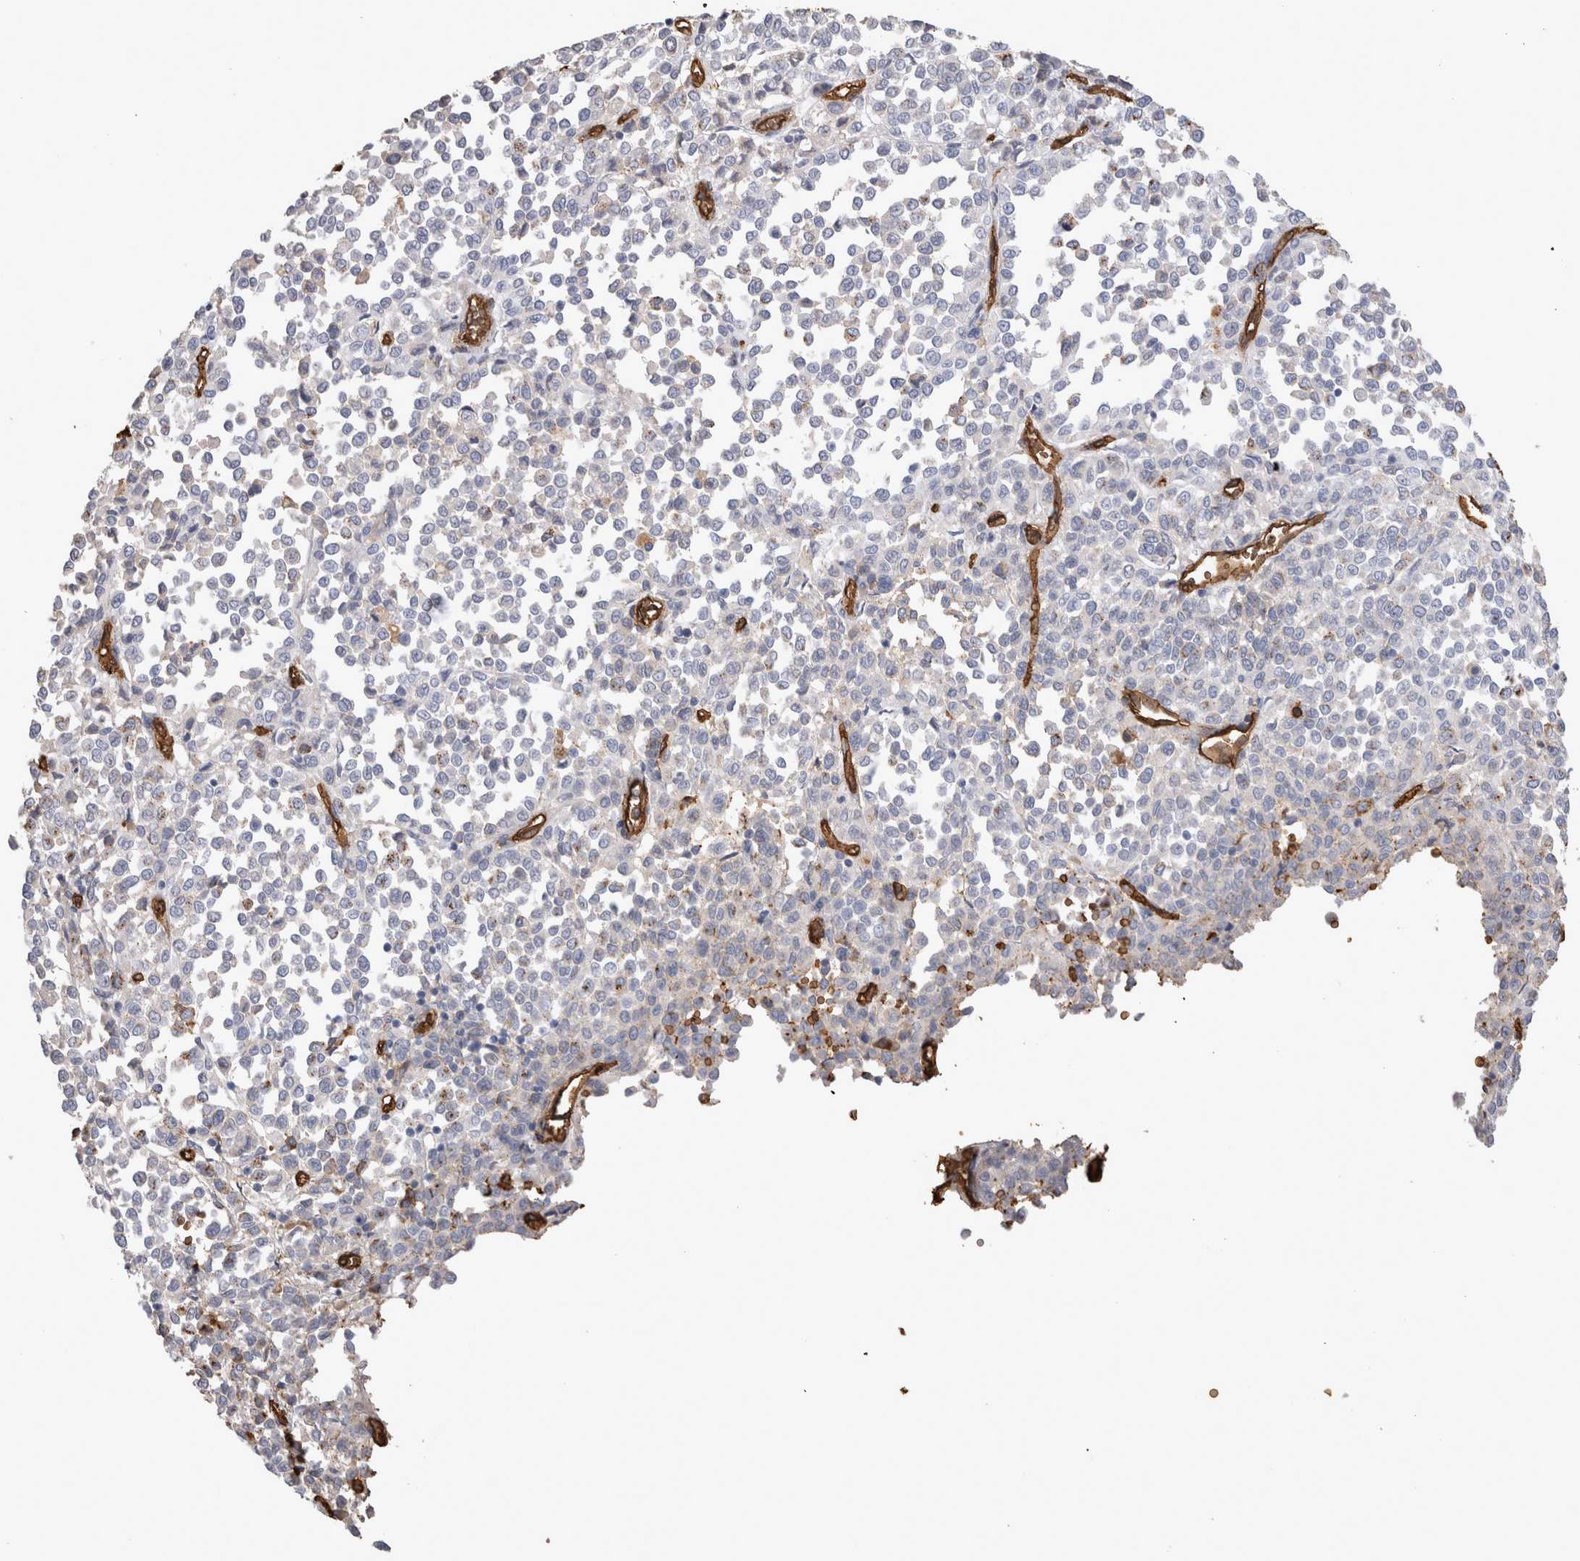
{"staining": {"intensity": "negative", "quantity": "none", "location": "none"}, "tissue": "melanoma", "cell_type": "Tumor cells", "image_type": "cancer", "snomed": [{"axis": "morphology", "description": "Malignant melanoma, Metastatic site"}, {"axis": "topography", "description": "Pancreas"}], "caption": "Immunohistochemistry (IHC) micrograph of malignant melanoma (metastatic site) stained for a protein (brown), which demonstrates no positivity in tumor cells.", "gene": "IL17RC", "patient": {"sex": "female", "age": 30}}